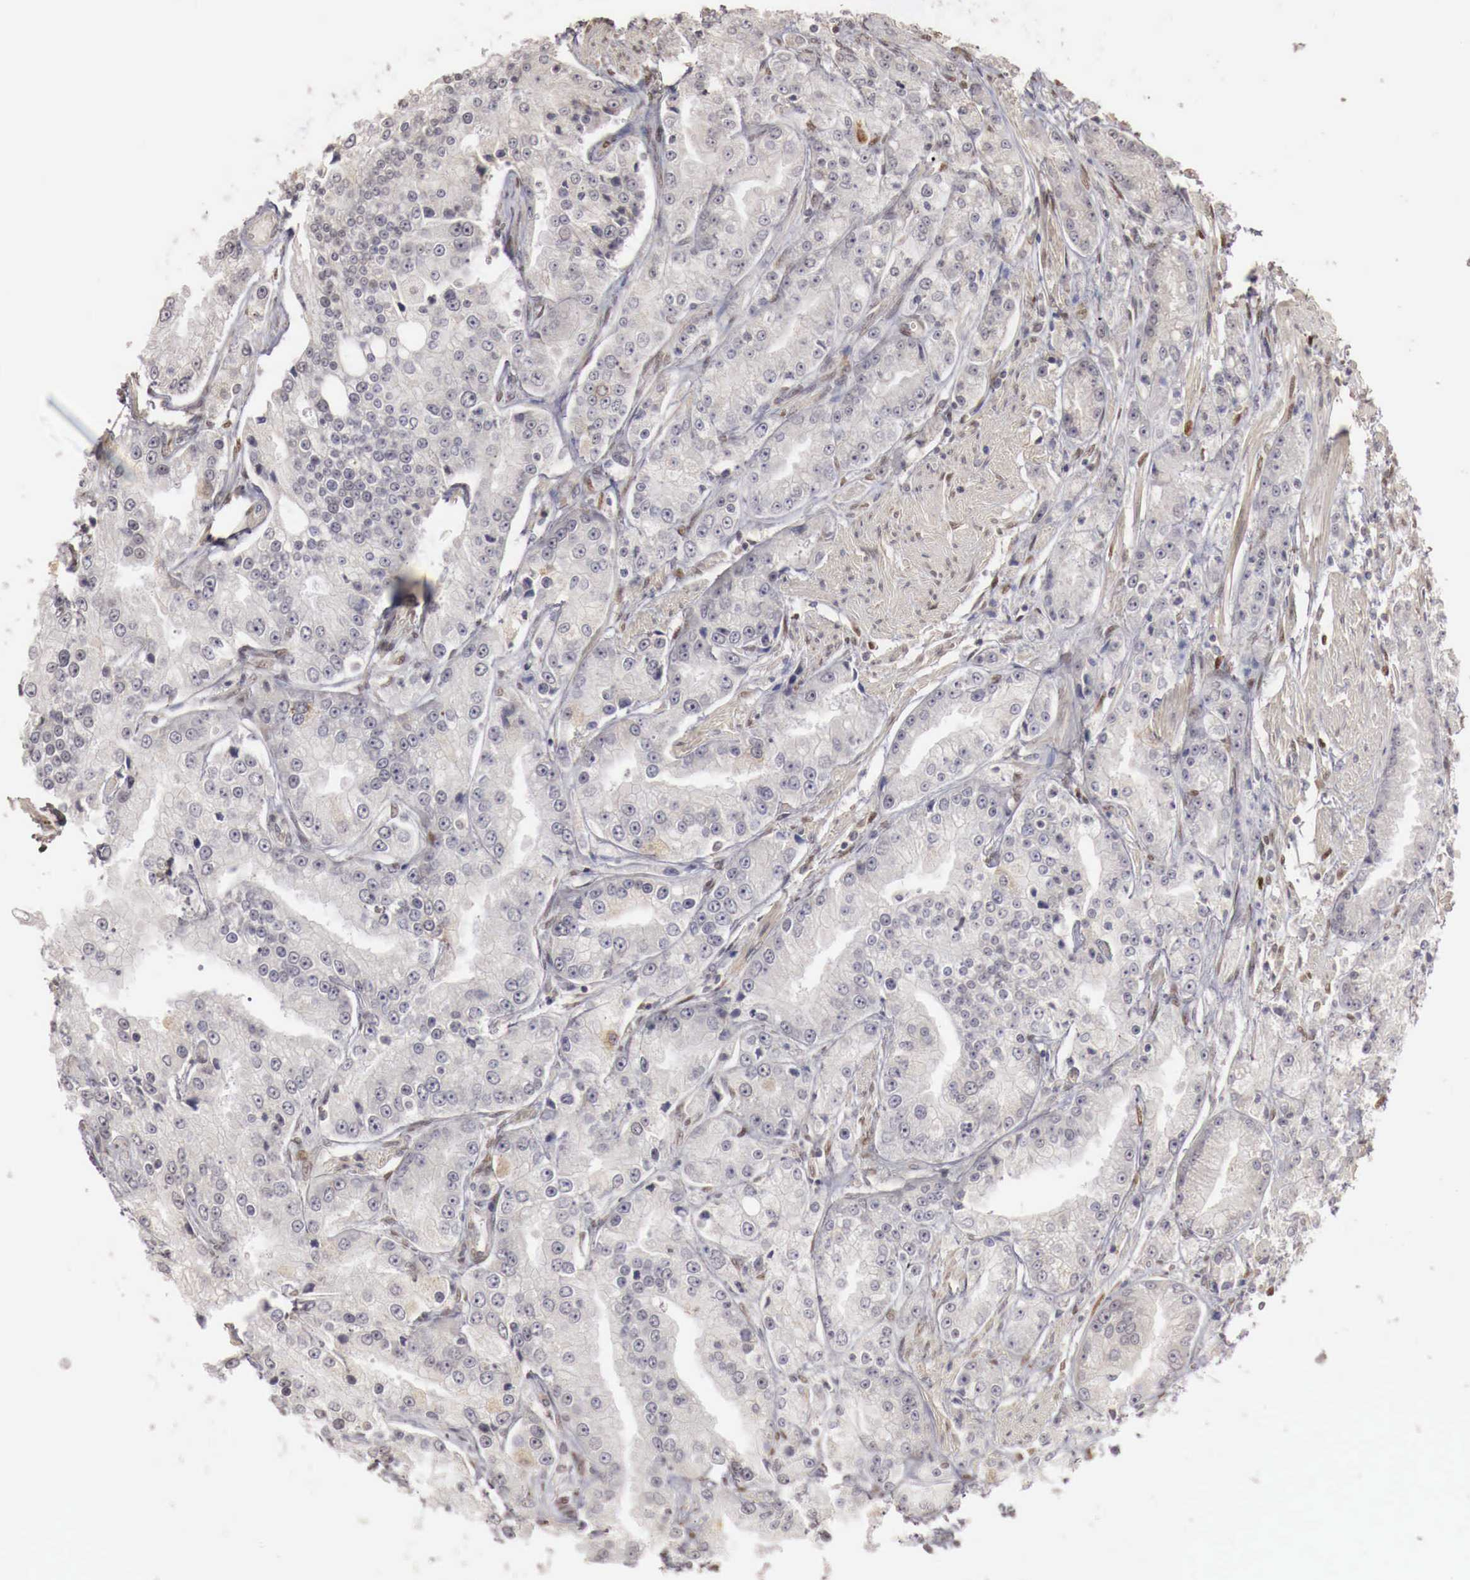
{"staining": {"intensity": "negative", "quantity": "none", "location": "none"}, "tissue": "prostate cancer", "cell_type": "Tumor cells", "image_type": "cancer", "snomed": [{"axis": "morphology", "description": "Adenocarcinoma, Medium grade"}, {"axis": "topography", "description": "Prostate"}], "caption": "Prostate medium-grade adenocarcinoma stained for a protein using immunohistochemistry shows no expression tumor cells.", "gene": "KHDRBS2", "patient": {"sex": "male", "age": 72}}